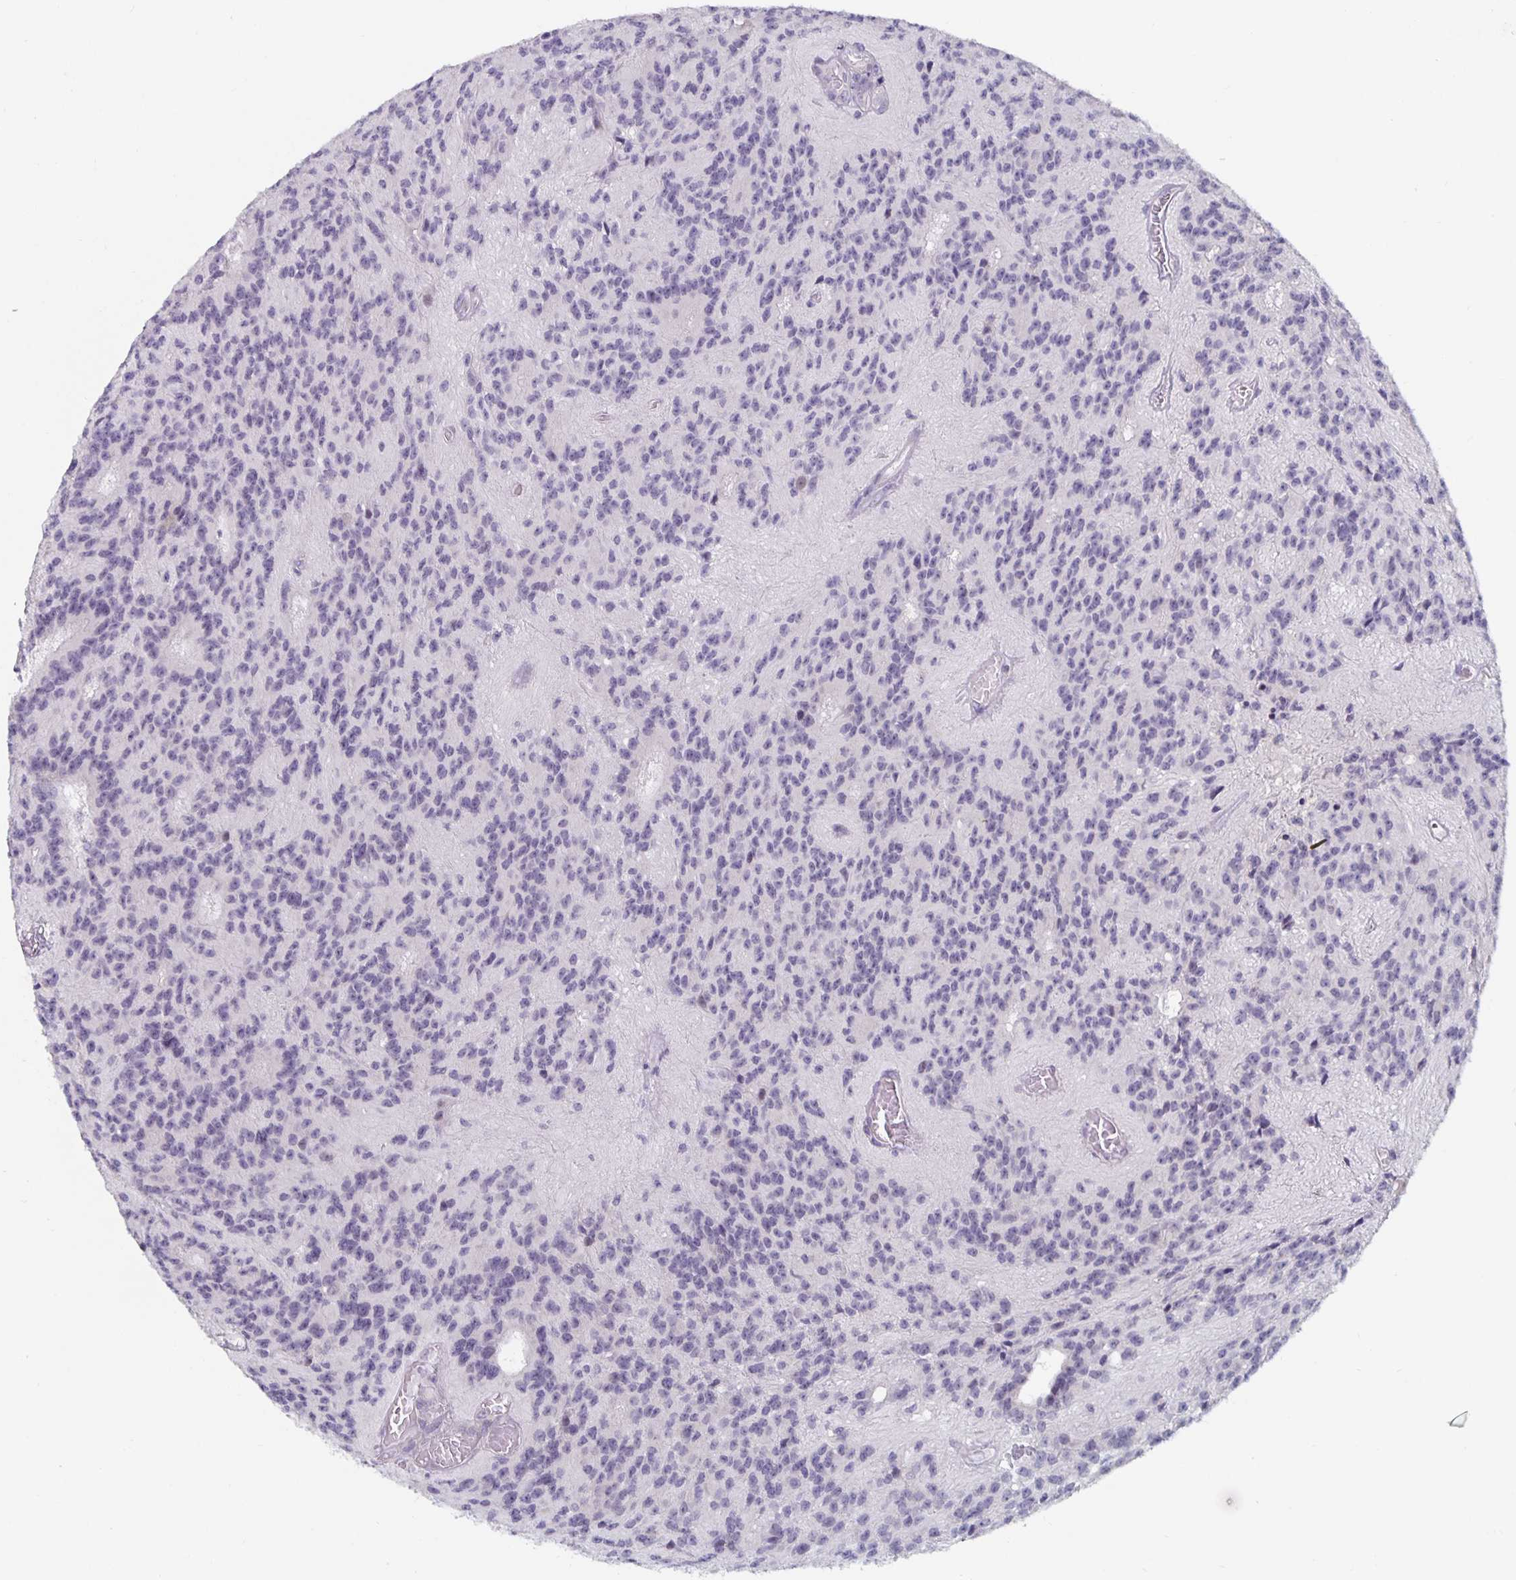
{"staining": {"intensity": "weak", "quantity": "25%-75%", "location": "nuclear"}, "tissue": "glioma", "cell_type": "Tumor cells", "image_type": "cancer", "snomed": [{"axis": "morphology", "description": "Glioma, malignant, Low grade"}, {"axis": "topography", "description": "Brain"}], "caption": "Tumor cells reveal weak nuclear expression in about 25%-75% of cells in low-grade glioma (malignant).", "gene": "NUP85", "patient": {"sex": "male", "age": 31}}